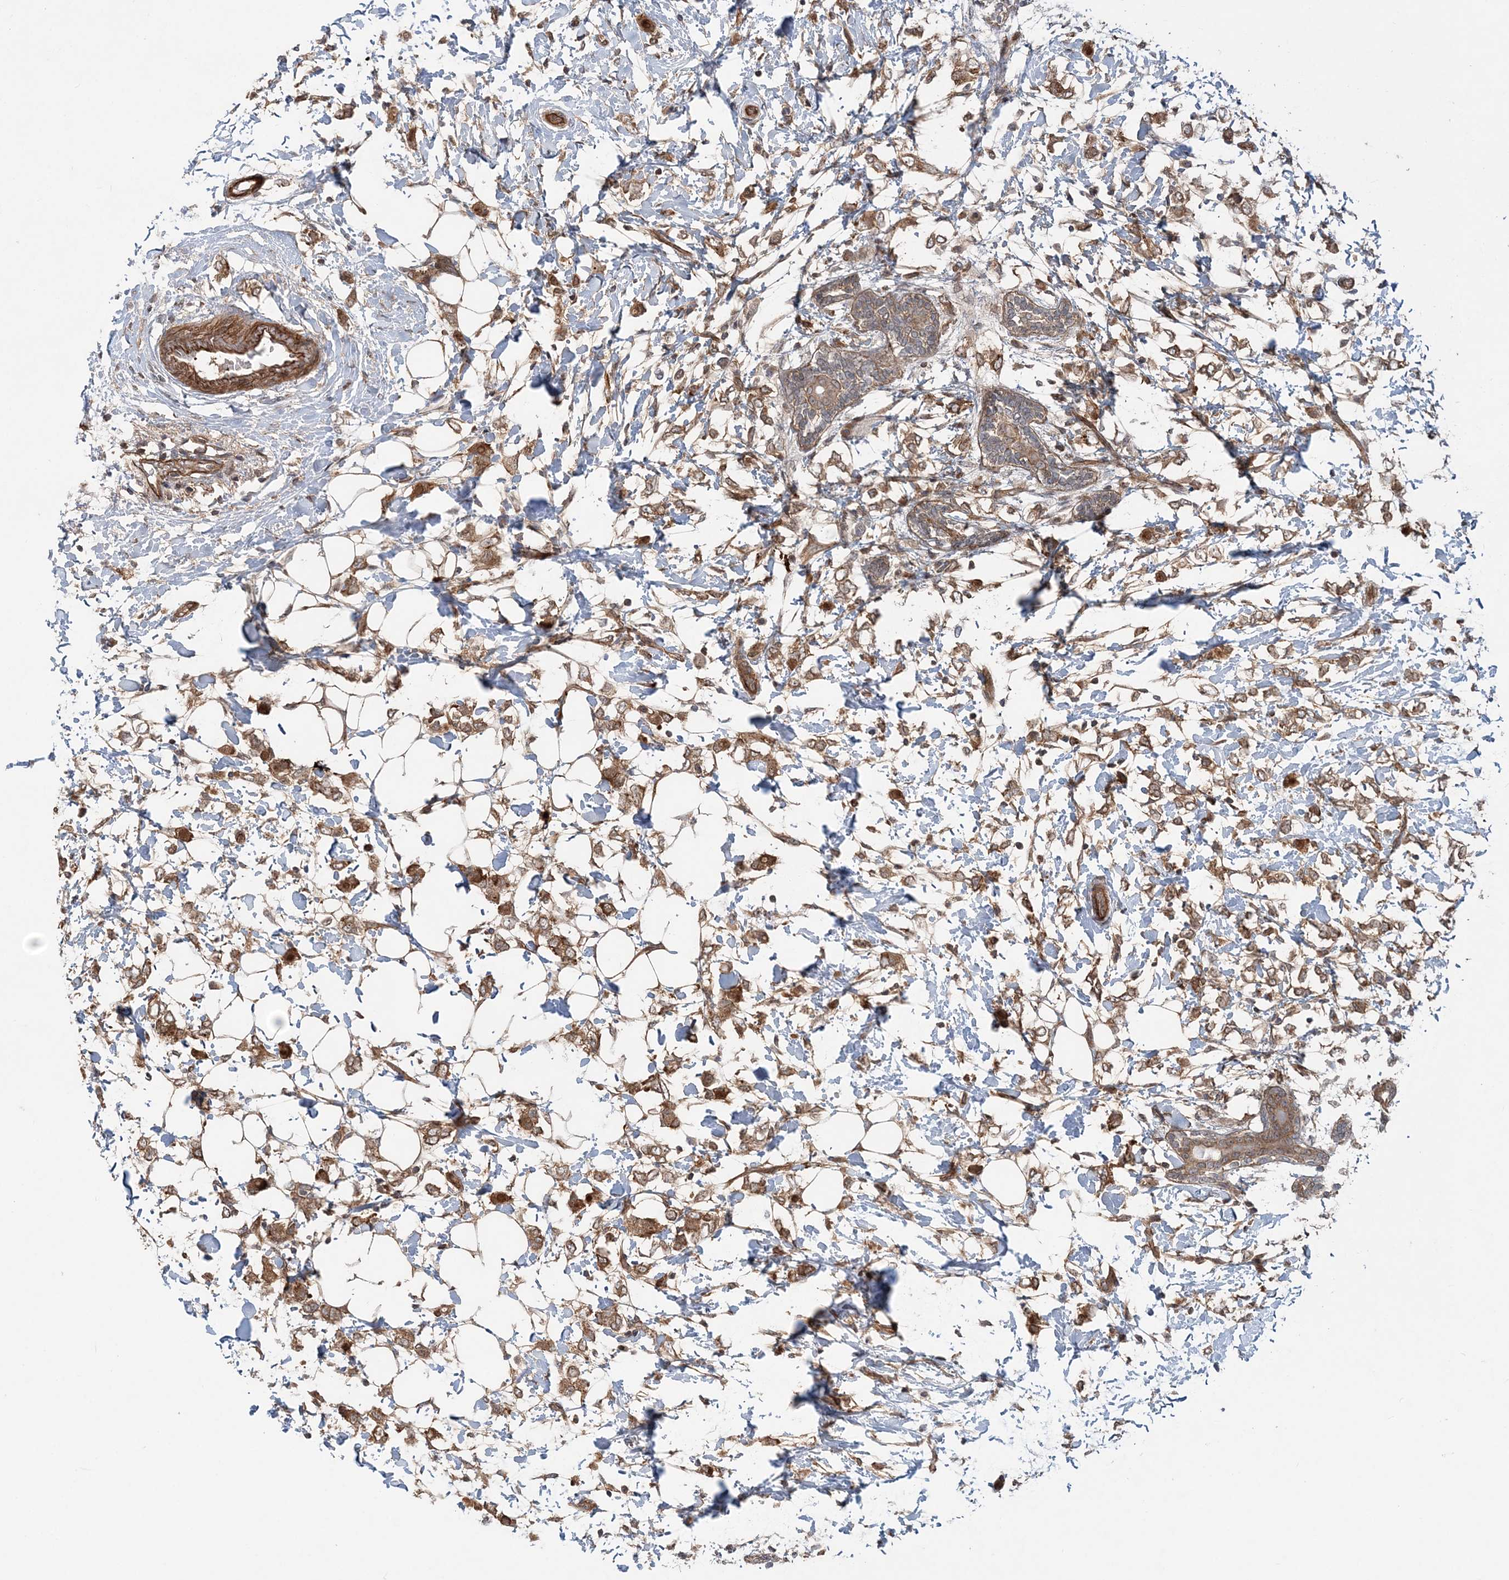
{"staining": {"intensity": "moderate", "quantity": ">75%", "location": "cytoplasmic/membranous"}, "tissue": "breast cancer", "cell_type": "Tumor cells", "image_type": "cancer", "snomed": [{"axis": "morphology", "description": "Normal tissue, NOS"}, {"axis": "morphology", "description": "Lobular carcinoma"}, {"axis": "topography", "description": "Breast"}], "caption": "An IHC photomicrograph of tumor tissue is shown. Protein staining in brown labels moderate cytoplasmic/membranous positivity in breast cancer within tumor cells.", "gene": "GEMIN5", "patient": {"sex": "female", "age": 47}}